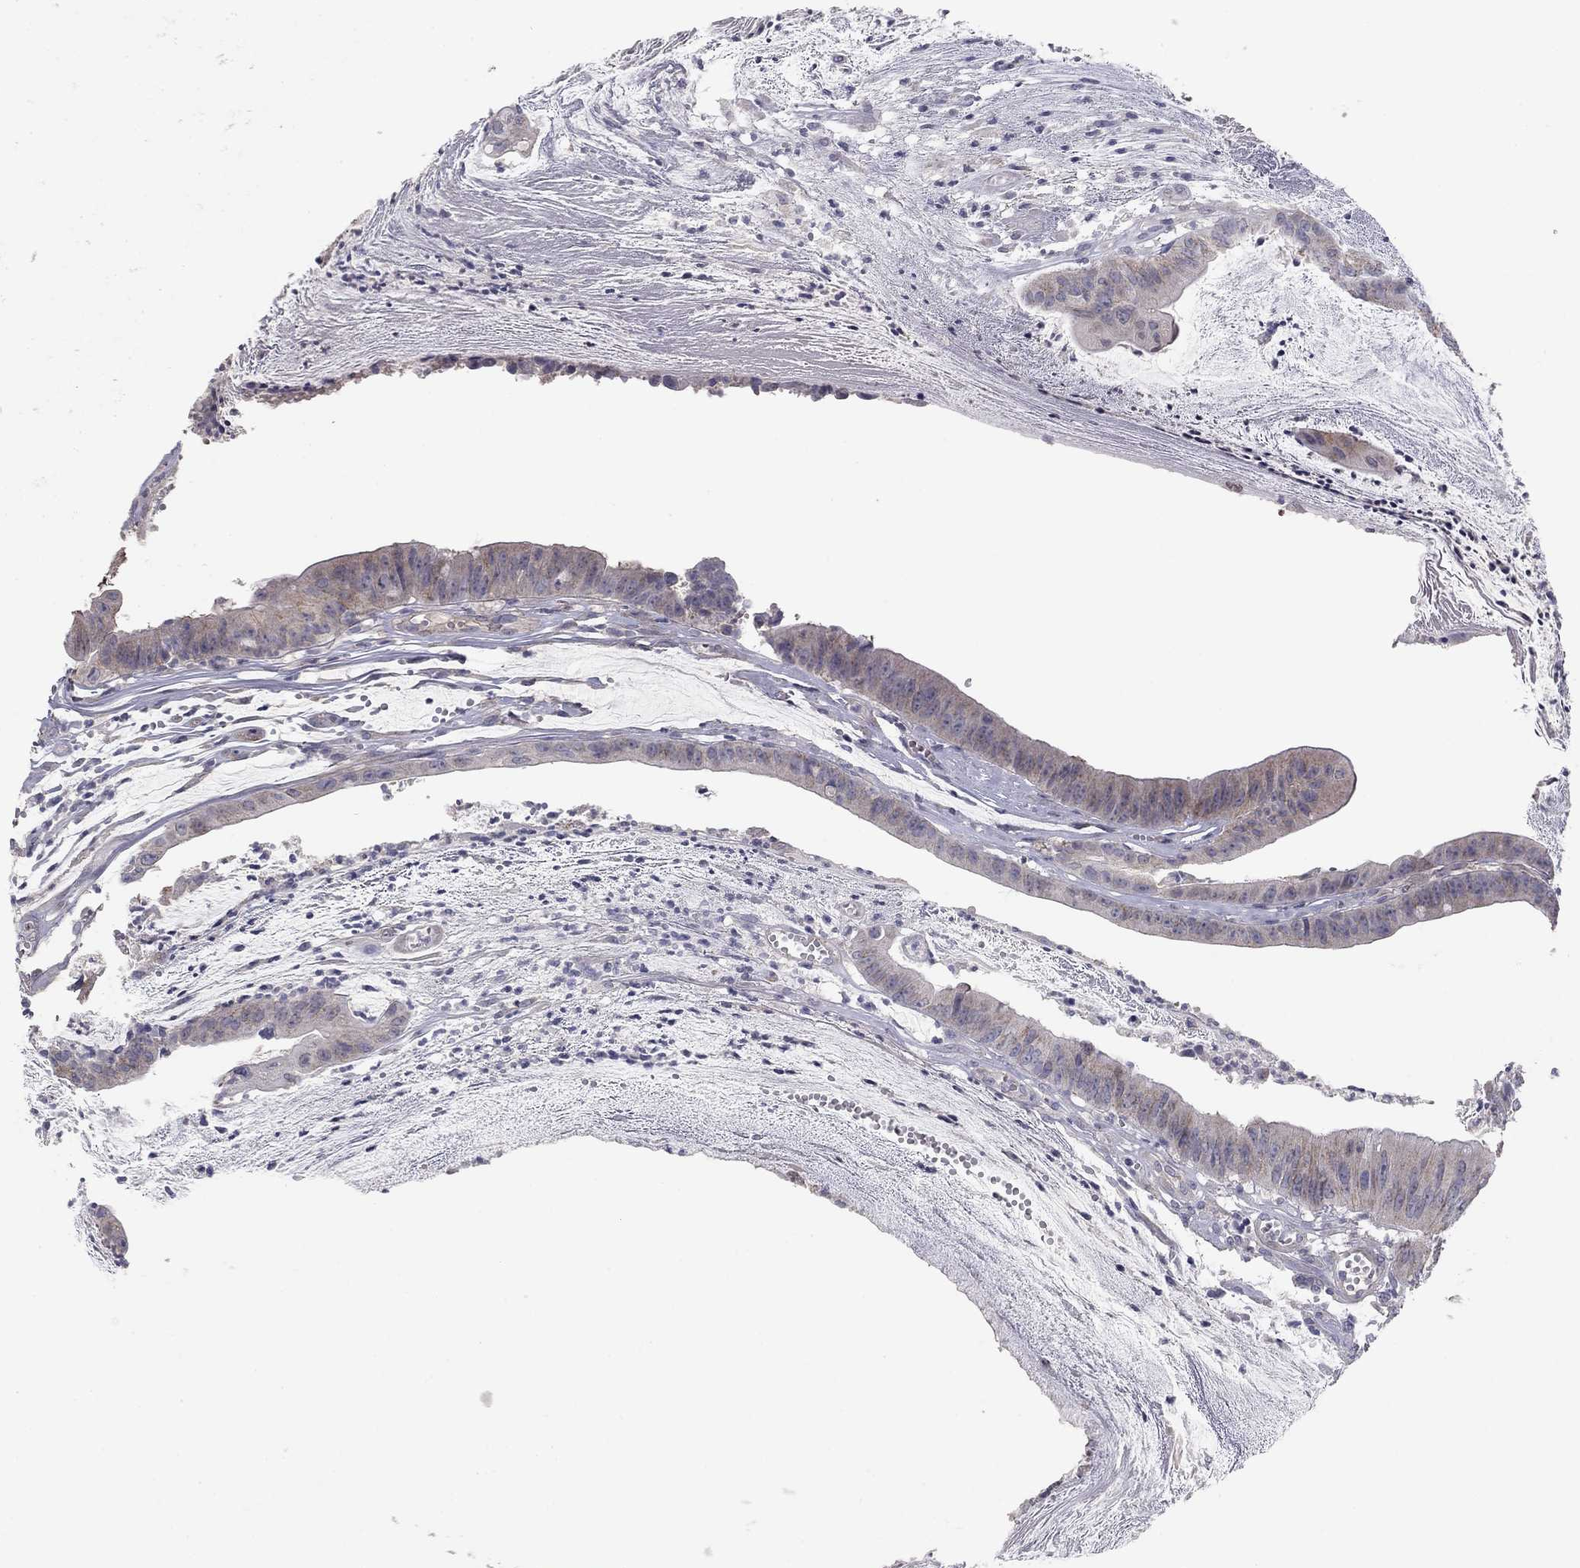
{"staining": {"intensity": "negative", "quantity": "none", "location": "none"}, "tissue": "colorectal cancer", "cell_type": "Tumor cells", "image_type": "cancer", "snomed": [{"axis": "morphology", "description": "Adenocarcinoma, NOS"}, {"axis": "topography", "description": "Colon"}], "caption": "Human colorectal adenocarcinoma stained for a protein using immunohistochemistry displays no expression in tumor cells.", "gene": "SEPTIN3", "patient": {"sex": "female", "age": 69}}